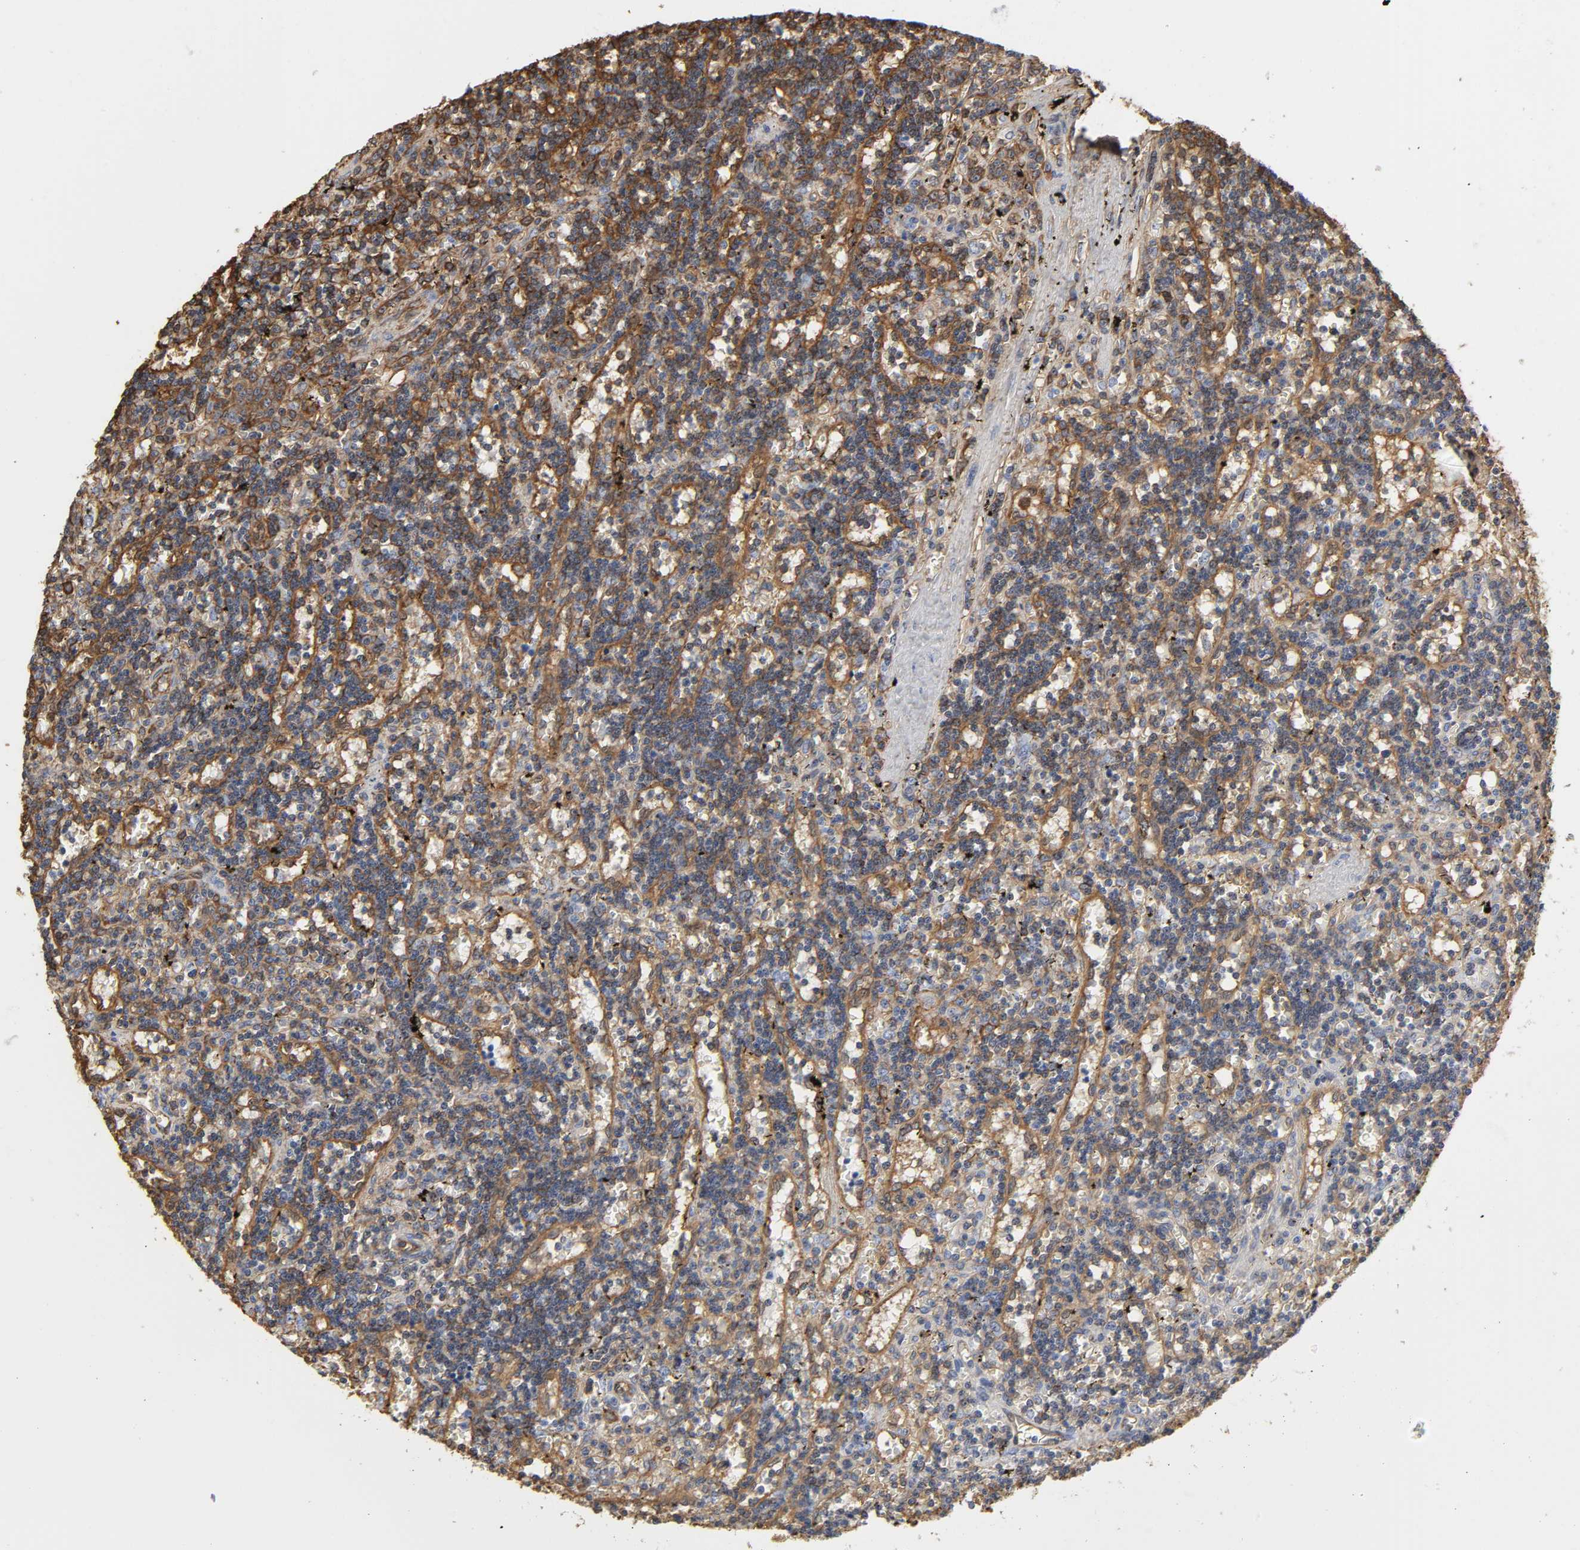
{"staining": {"intensity": "moderate", "quantity": ">75%", "location": "cytoplasmic/membranous"}, "tissue": "lymphoma", "cell_type": "Tumor cells", "image_type": "cancer", "snomed": [{"axis": "morphology", "description": "Malignant lymphoma, non-Hodgkin's type, Low grade"}, {"axis": "topography", "description": "Spleen"}], "caption": "Approximately >75% of tumor cells in low-grade malignant lymphoma, non-Hodgkin's type exhibit moderate cytoplasmic/membranous protein staining as visualized by brown immunohistochemical staining.", "gene": "ANXA2", "patient": {"sex": "male", "age": 60}}